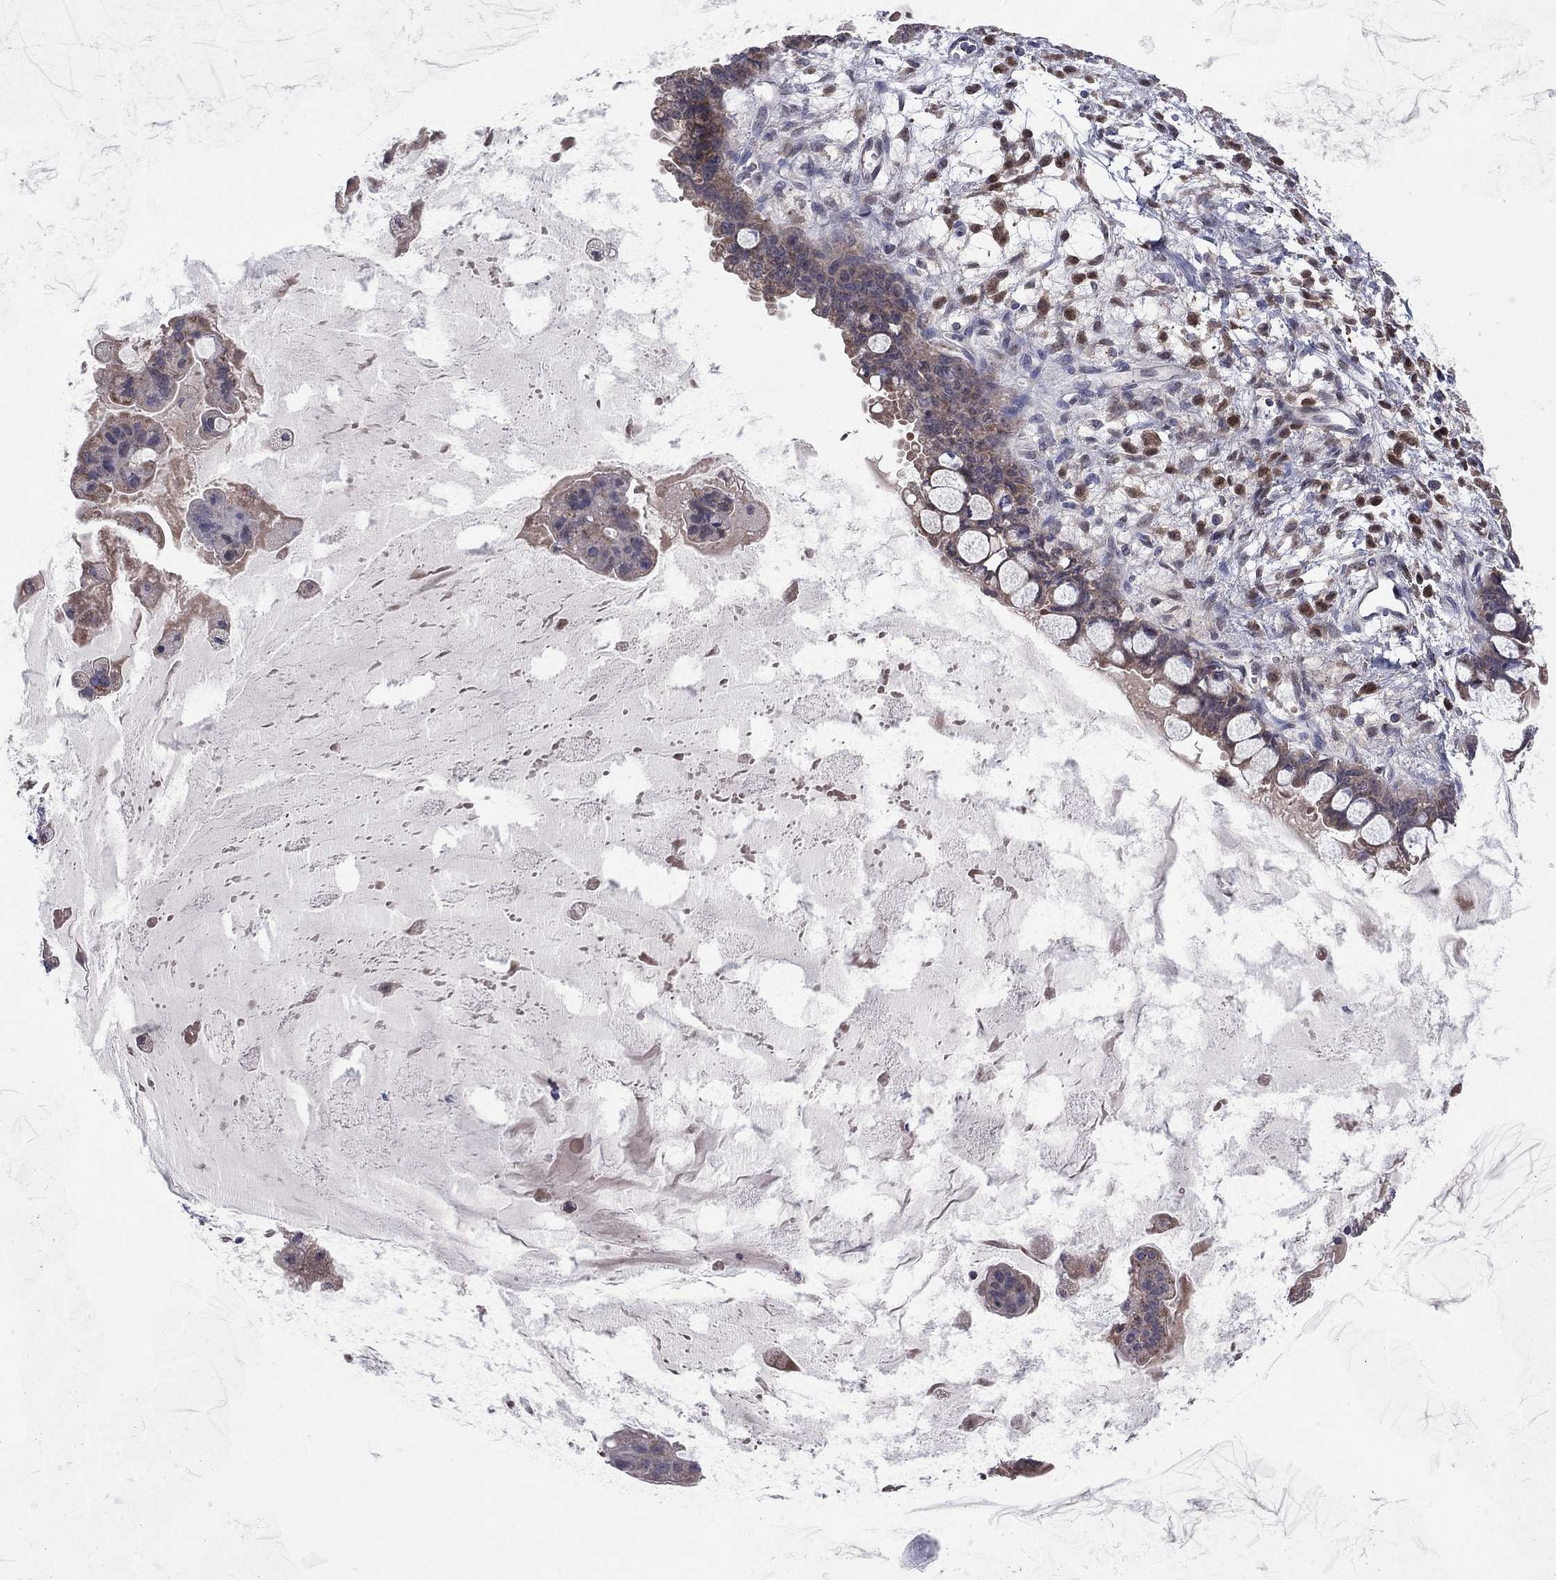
{"staining": {"intensity": "moderate", "quantity": "<25%", "location": "cytoplasmic/membranous"}, "tissue": "ovarian cancer", "cell_type": "Tumor cells", "image_type": "cancer", "snomed": [{"axis": "morphology", "description": "Cystadenocarcinoma, mucinous, NOS"}, {"axis": "topography", "description": "Ovary"}], "caption": "This image exhibits IHC staining of ovarian cancer, with low moderate cytoplasmic/membranous positivity in about <25% of tumor cells.", "gene": "GRHPR", "patient": {"sex": "female", "age": 63}}